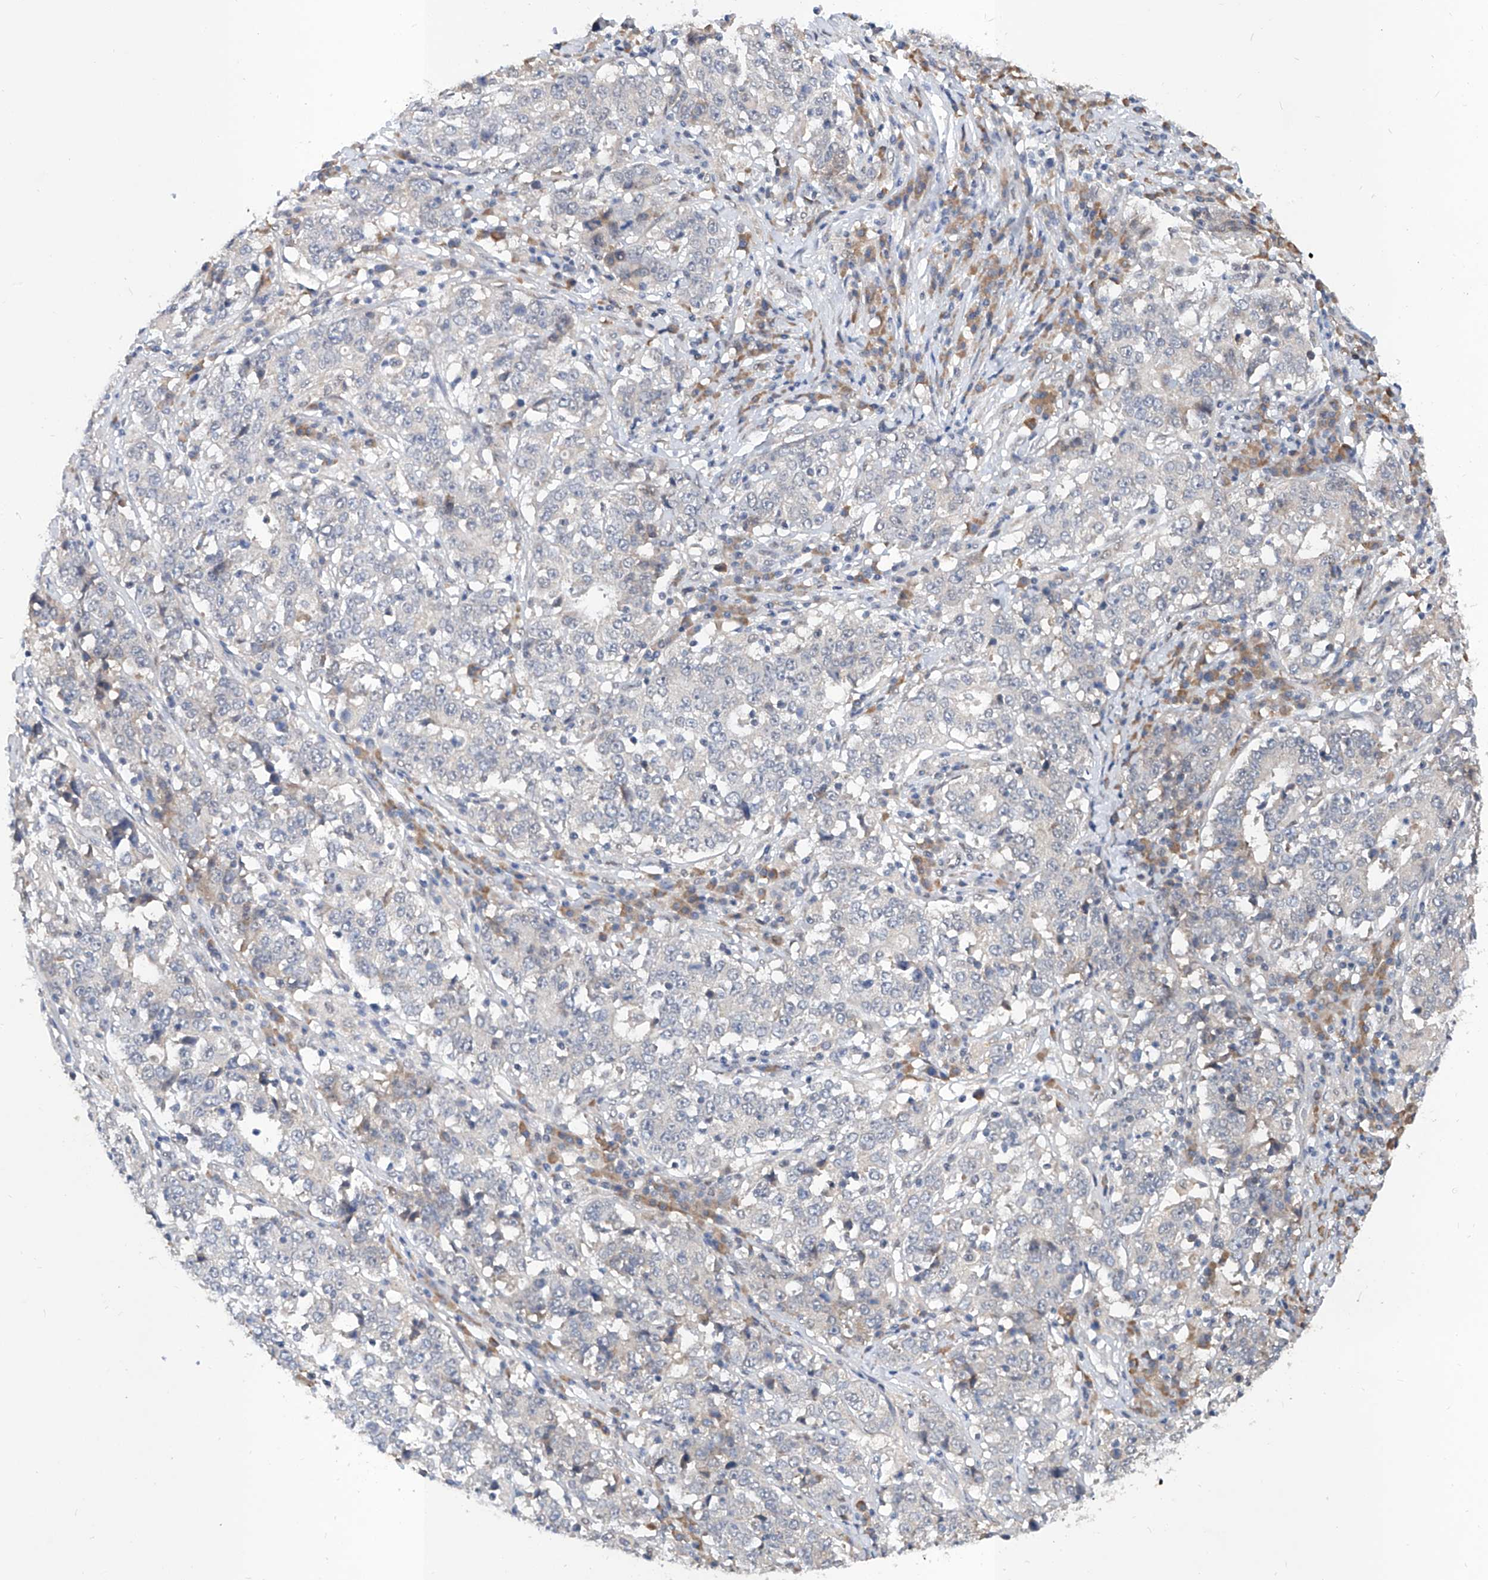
{"staining": {"intensity": "negative", "quantity": "none", "location": "none"}, "tissue": "stomach cancer", "cell_type": "Tumor cells", "image_type": "cancer", "snomed": [{"axis": "morphology", "description": "Adenocarcinoma, NOS"}, {"axis": "topography", "description": "Stomach"}], "caption": "Immunohistochemistry of human stomach cancer (adenocarcinoma) shows no expression in tumor cells. Brightfield microscopy of immunohistochemistry stained with DAB (3,3'-diaminobenzidine) (brown) and hematoxylin (blue), captured at high magnification.", "gene": "CARMIL3", "patient": {"sex": "male", "age": 59}}